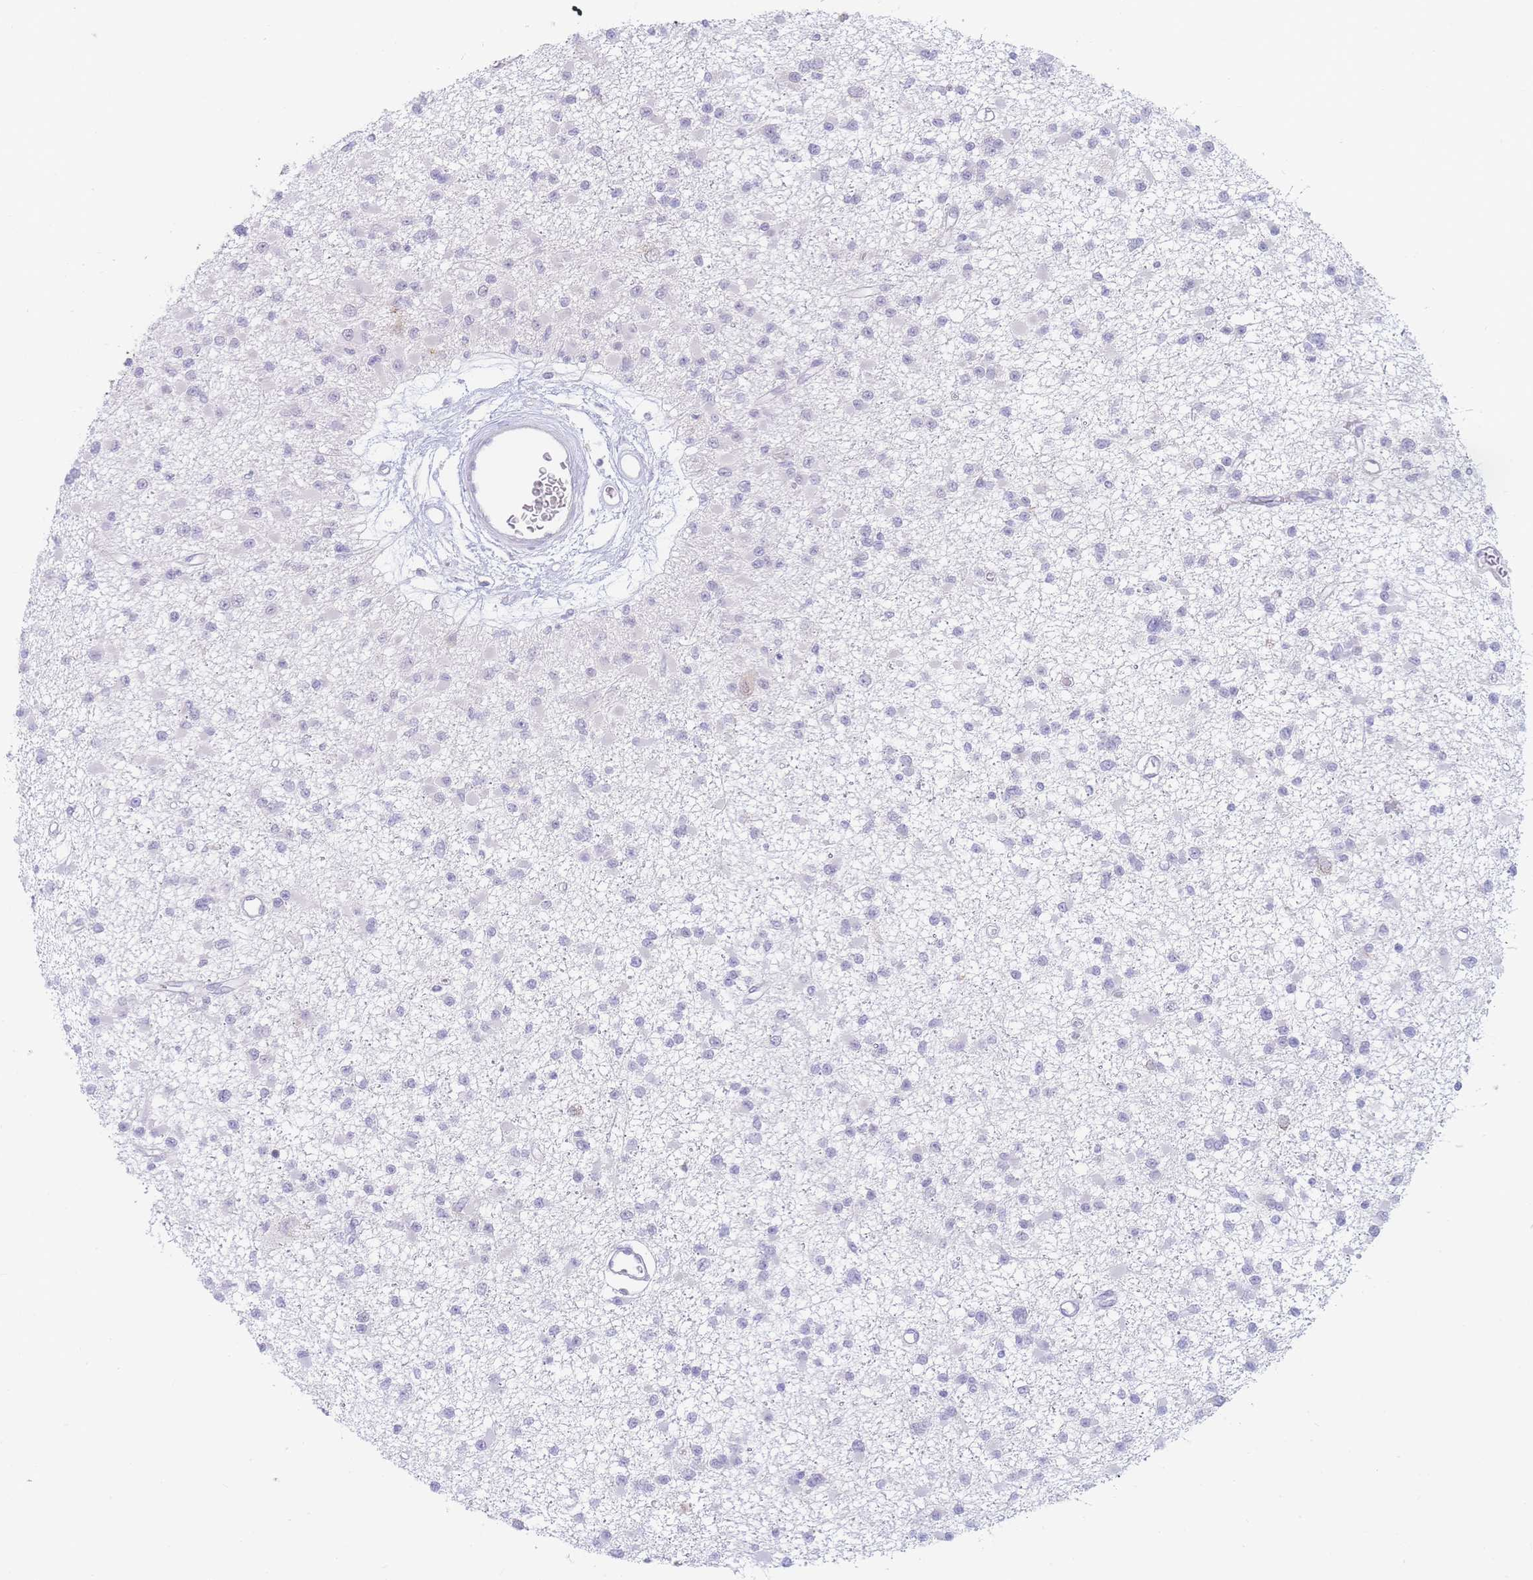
{"staining": {"intensity": "negative", "quantity": "none", "location": "none"}, "tissue": "glioma", "cell_type": "Tumor cells", "image_type": "cancer", "snomed": [{"axis": "morphology", "description": "Glioma, malignant, Low grade"}, {"axis": "topography", "description": "Brain"}], "caption": "Immunohistochemistry image of malignant low-grade glioma stained for a protein (brown), which exhibits no expression in tumor cells.", "gene": "PRSS22", "patient": {"sex": "female", "age": 22}}